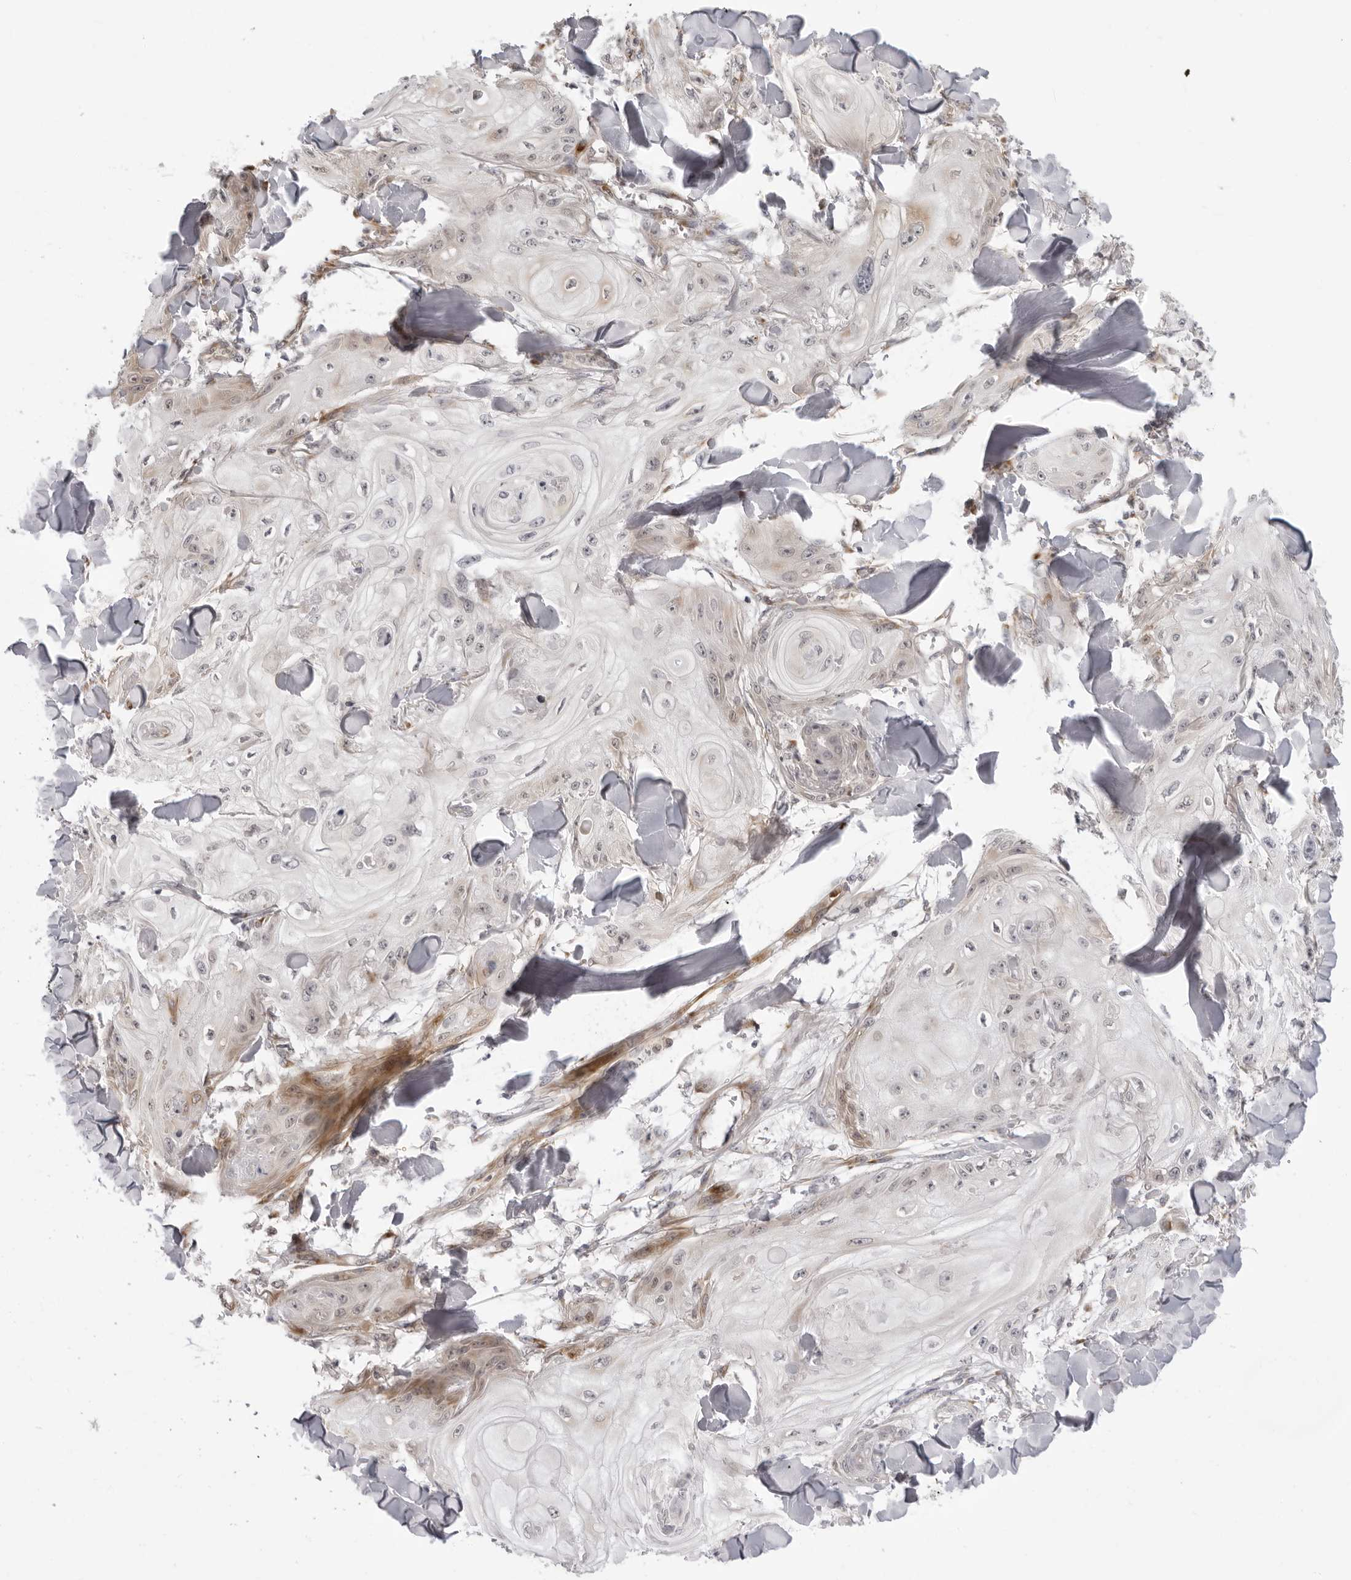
{"staining": {"intensity": "weak", "quantity": "25%-75%", "location": "cytoplasmic/membranous"}, "tissue": "skin cancer", "cell_type": "Tumor cells", "image_type": "cancer", "snomed": [{"axis": "morphology", "description": "Squamous cell carcinoma, NOS"}, {"axis": "topography", "description": "Skin"}], "caption": "Tumor cells display low levels of weak cytoplasmic/membranous staining in approximately 25%-75% of cells in skin cancer. The staining was performed using DAB (3,3'-diaminobenzidine) to visualize the protein expression in brown, while the nuclei were stained in blue with hematoxylin (Magnification: 20x).", "gene": "SRGAP2", "patient": {"sex": "male", "age": 74}}